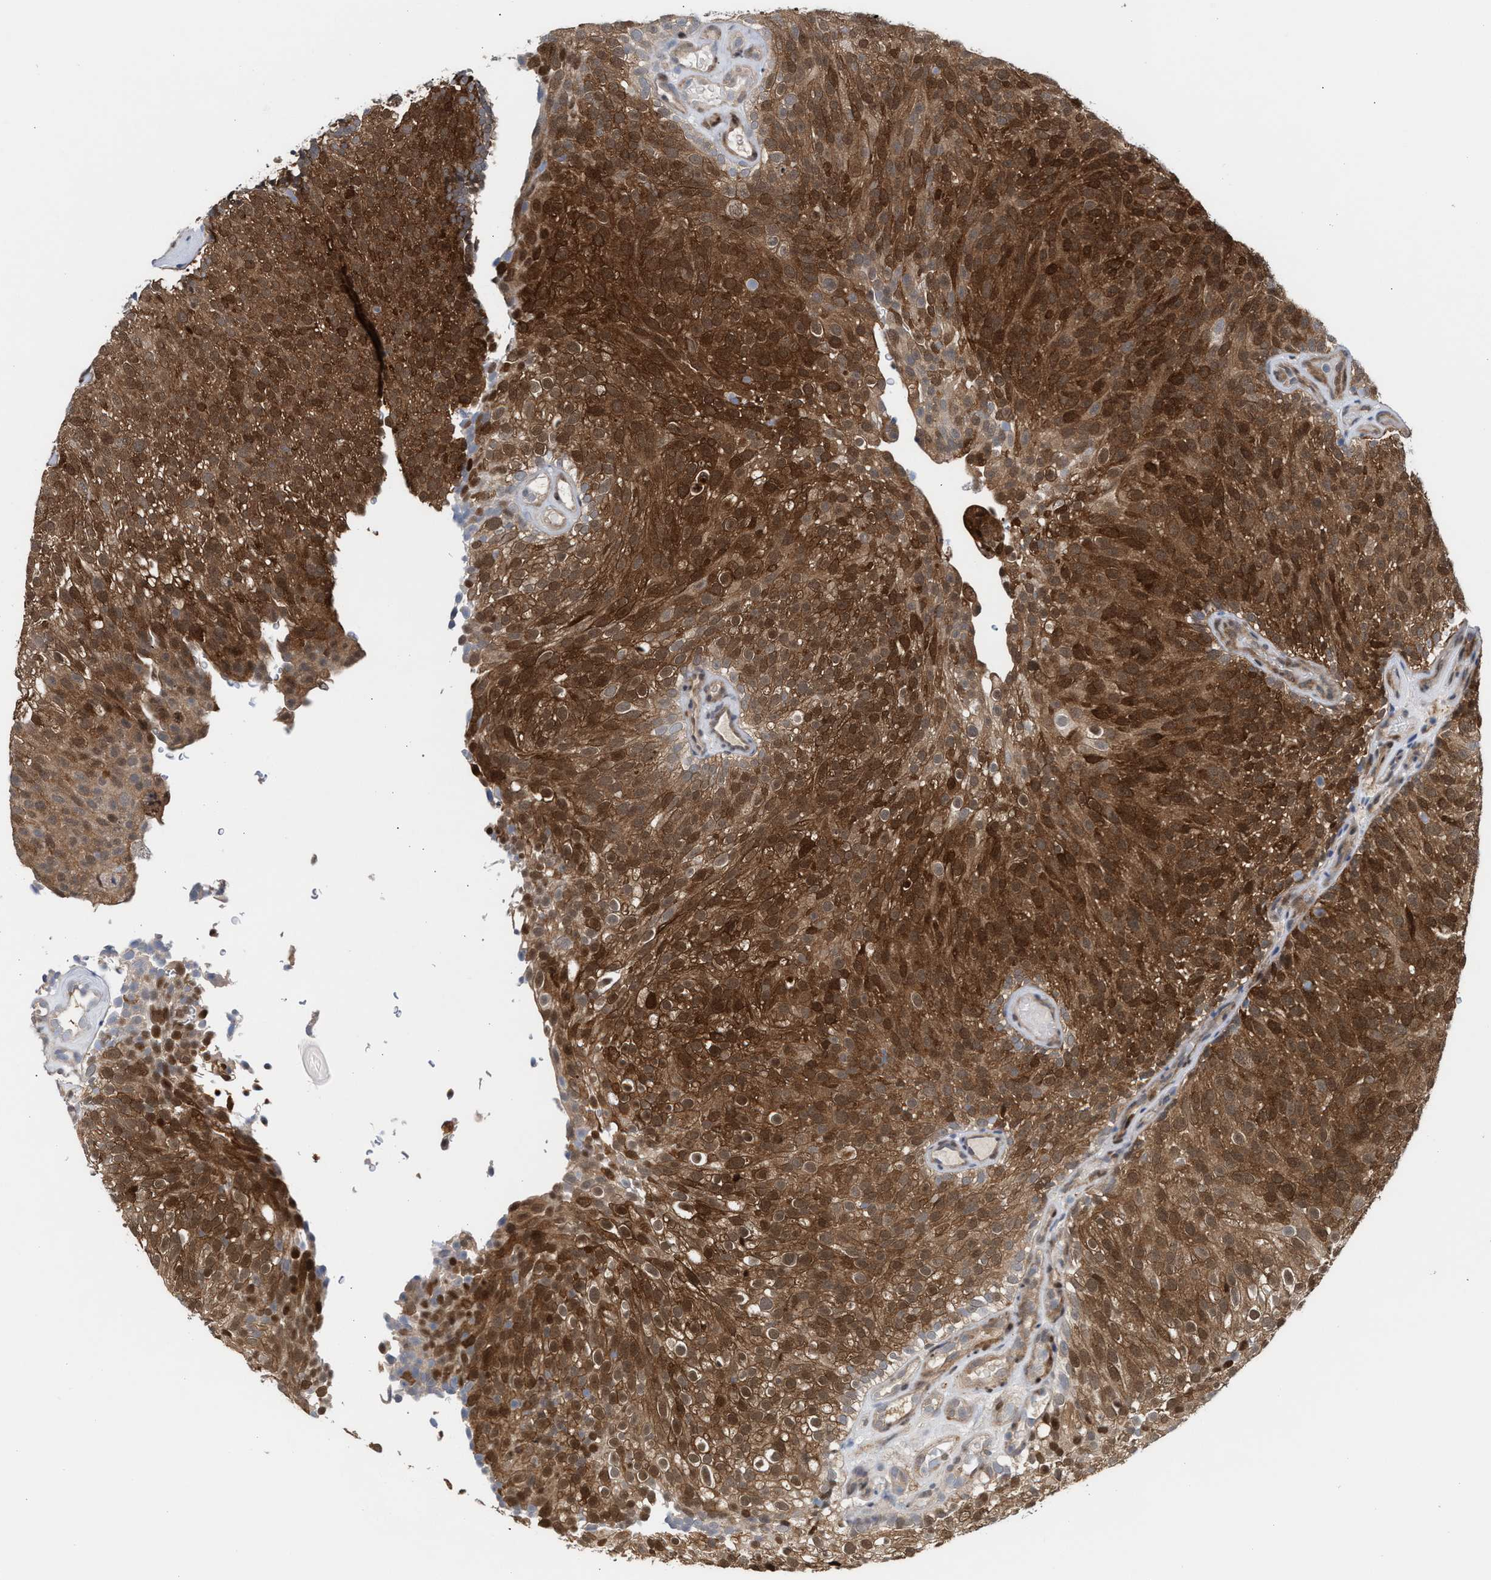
{"staining": {"intensity": "strong", "quantity": ">75%", "location": "cytoplasmic/membranous,nuclear"}, "tissue": "urothelial cancer", "cell_type": "Tumor cells", "image_type": "cancer", "snomed": [{"axis": "morphology", "description": "Urothelial carcinoma, Low grade"}, {"axis": "topography", "description": "Urinary bladder"}], "caption": "This is a photomicrograph of immunohistochemistry staining of urothelial cancer, which shows strong expression in the cytoplasmic/membranous and nuclear of tumor cells.", "gene": "TP53I3", "patient": {"sex": "male", "age": 78}}